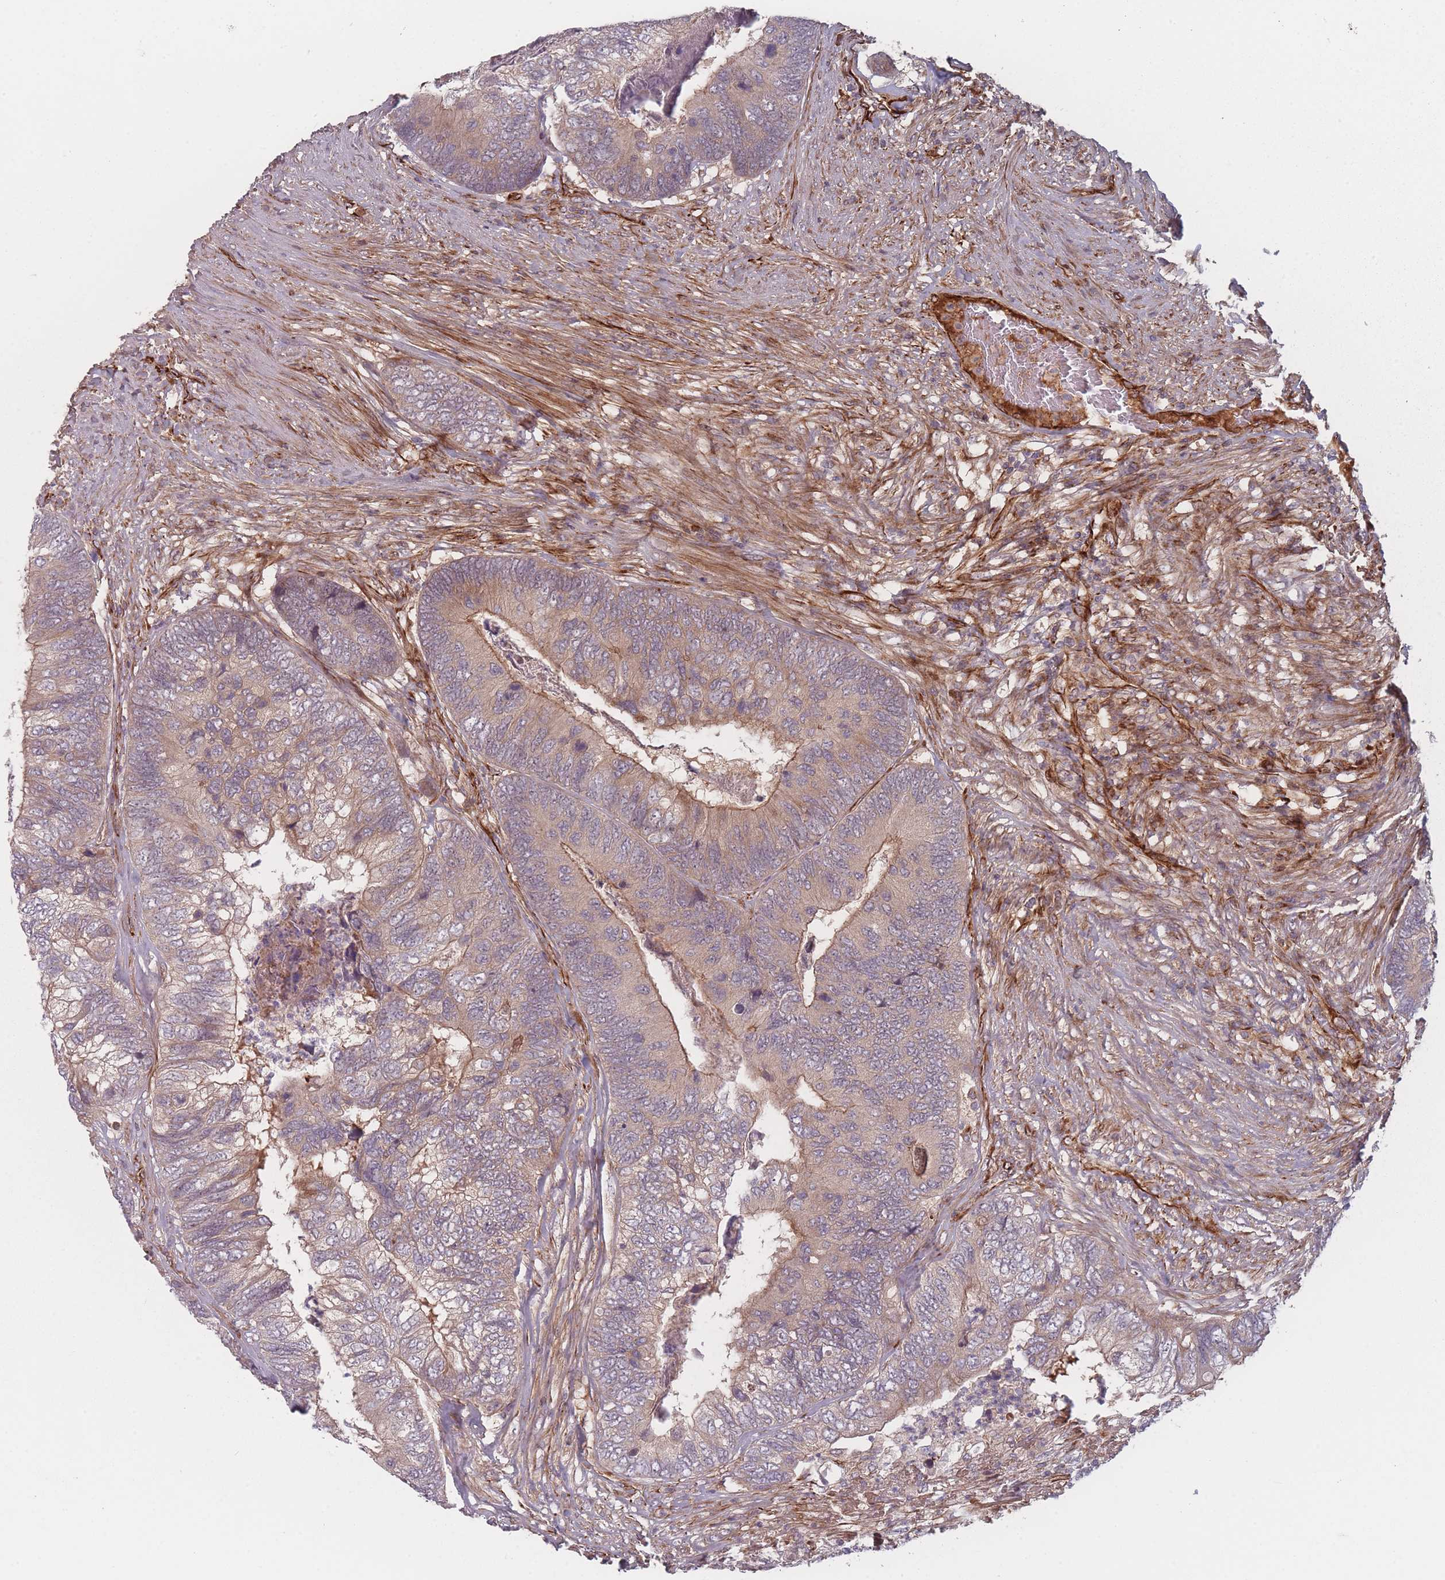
{"staining": {"intensity": "weak", "quantity": "<25%", "location": "cytoplasmic/membranous"}, "tissue": "colorectal cancer", "cell_type": "Tumor cells", "image_type": "cancer", "snomed": [{"axis": "morphology", "description": "Adenocarcinoma, NOS"}, {"axis": "topography", "description": "Colon"}], "caption": "The micrograph shows no significant expression in tumor cells of adenocarcinoma (colorectal). (DAB immunohistochemistry (IHC) visualized using brightfield microscopy, high magnification).", "gene": "EEF1AKMT2", "patient": {"sex": "female", "age": 67}}